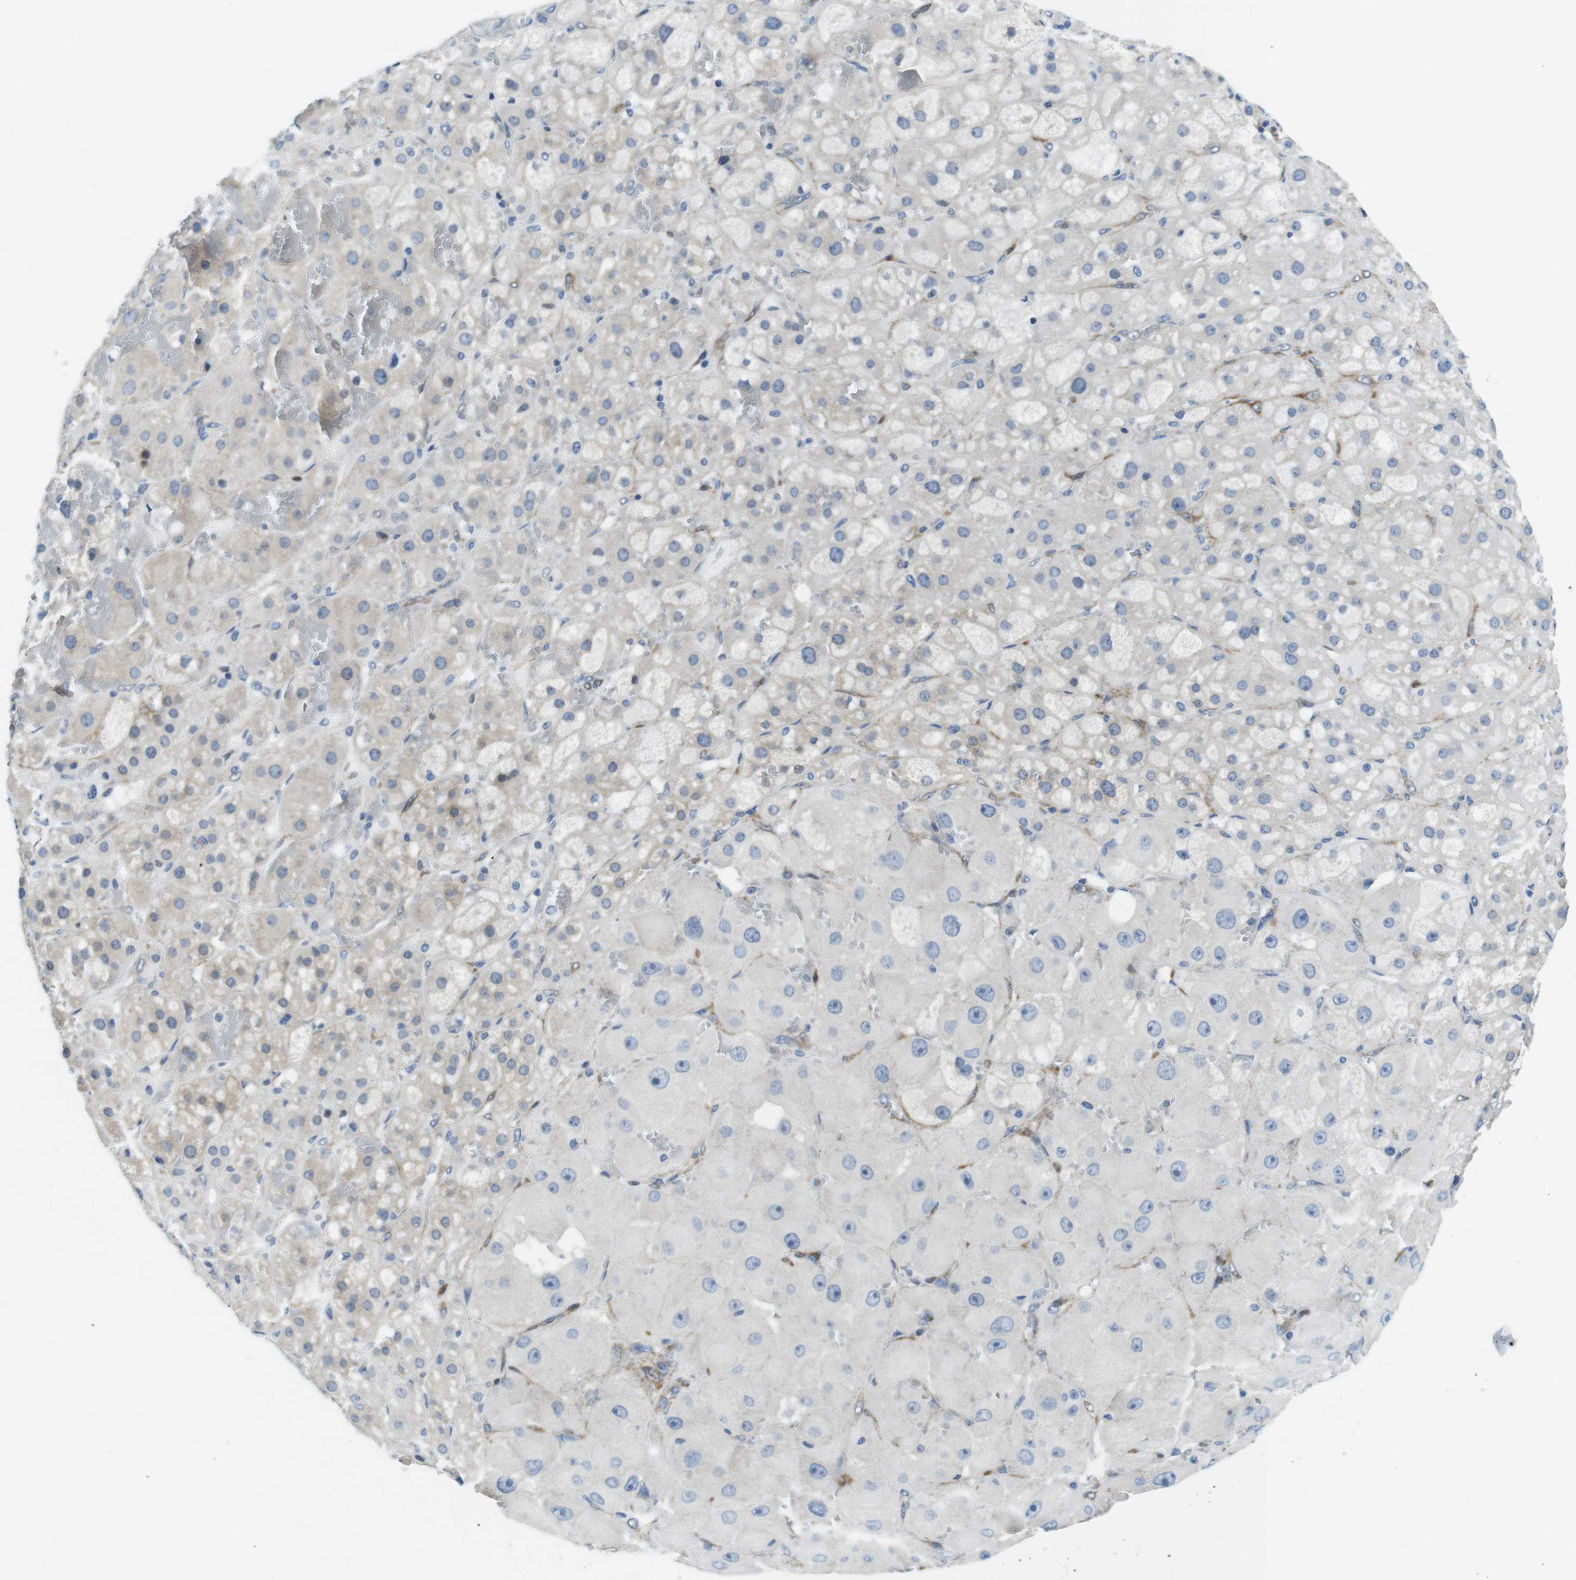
{"staining": {"intensity": "weak", "quantity": "25%-75%", "location": "cytoplasmic/membranous"}, "tissue": "adrenal gland", "cell_type": "Glandular cells", "image_type": "normal", "snomed": [{"axis": "morphology", "description": "Normal tissue, NOS"}, {"axis": "topography", "description": "Adrenal gland"}], "caption": "Immunohistochemistry histopathology image of normal human adrenal gland stained for a protein (brown), which shows low levels of weak cytoplasmic/membranous positivity in about 25%-75% of glandular cells.", "gene": "PHLDA1", "patient": {"sex": "female", "age": 47}}